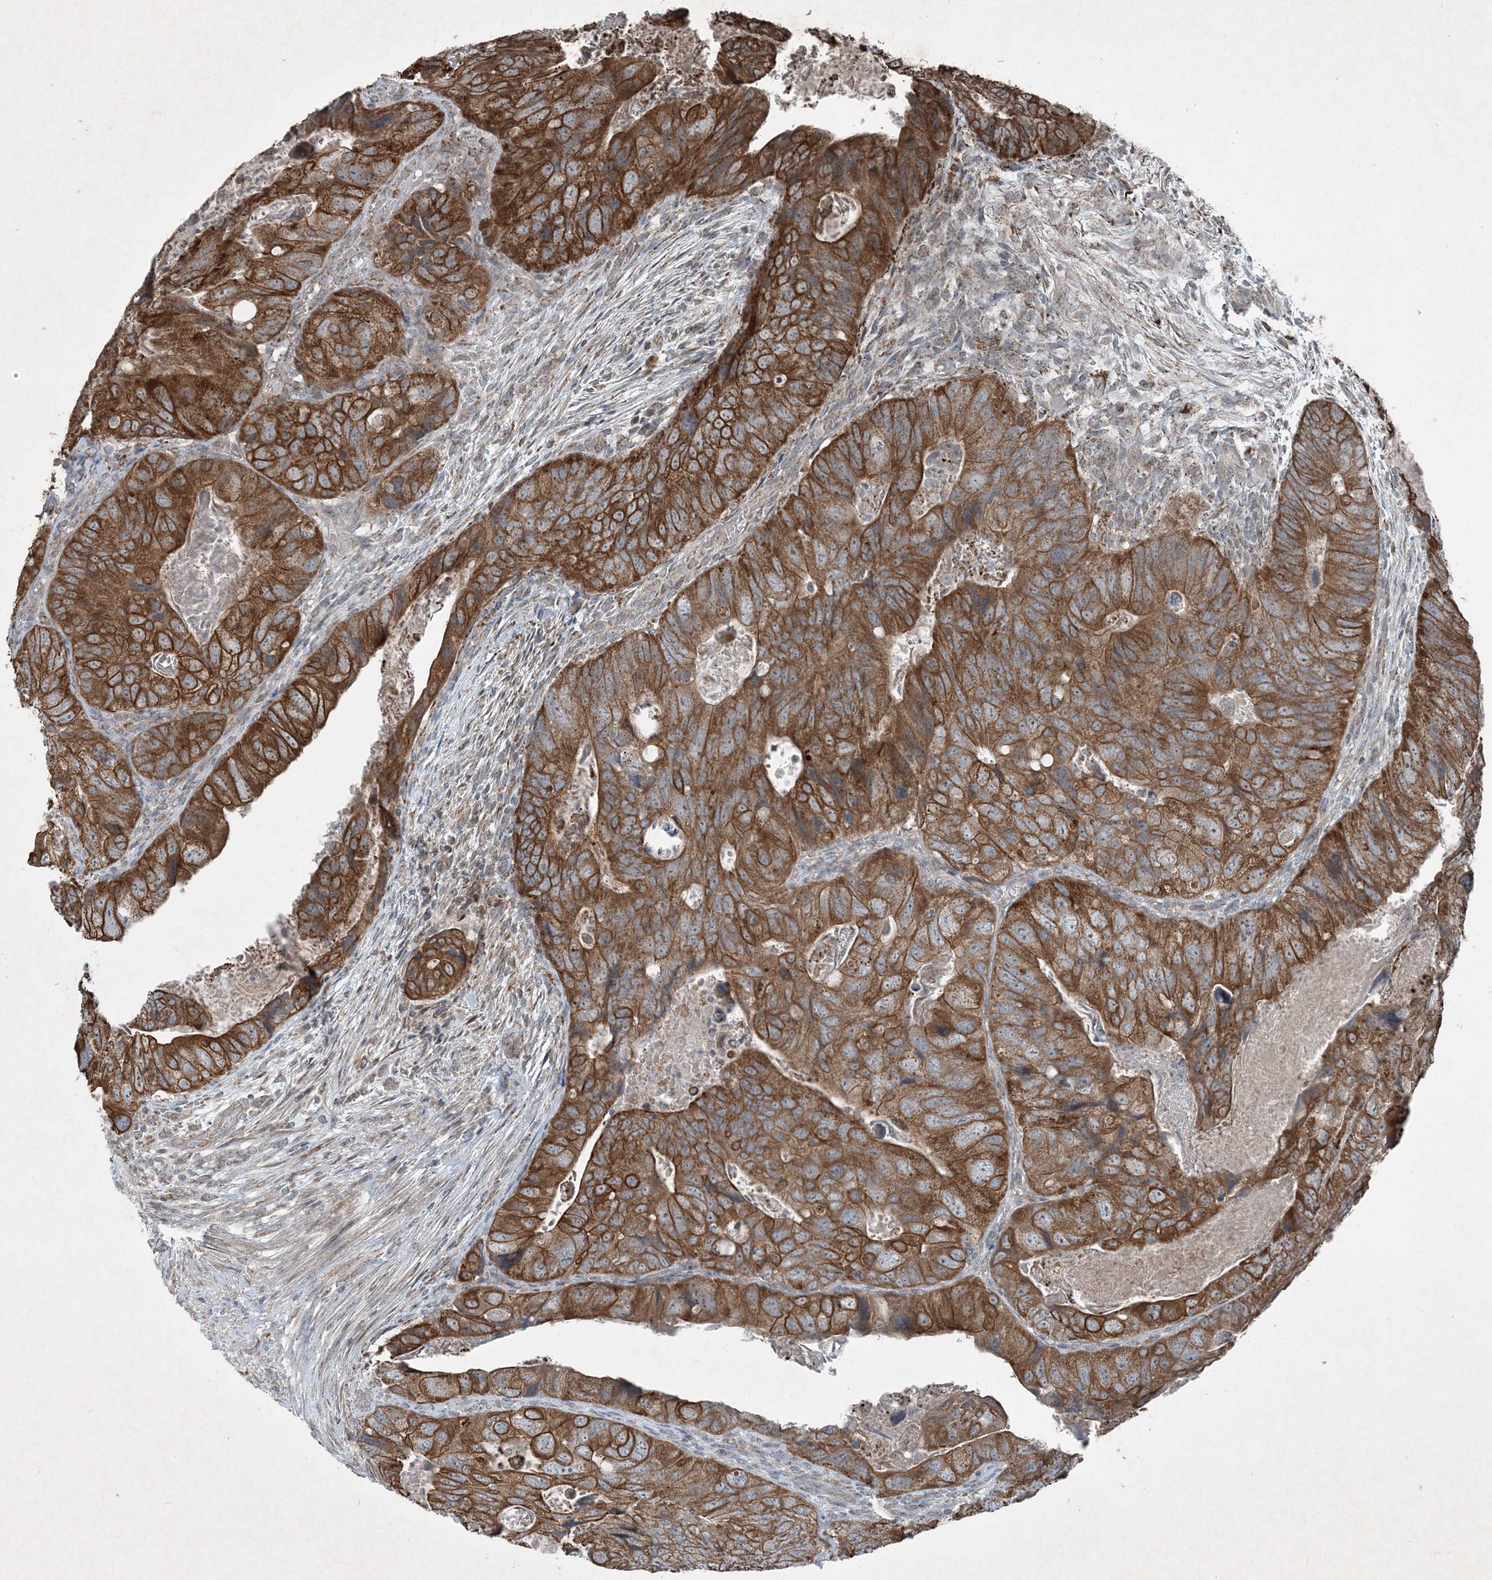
{"staining": {"intensity": "moderate", "quantity": ">75%", "location": "cytoplasmic/membranous"}, "tissue": "colorectal cancer", "cell_type": "Tumor cells", "image_type": "cancer", "snomed": [{"axis": "morphology", "description": "Adenocarcinoma, NOS"}, {"axis": "topography", "description": "Rectum"}], "caption": "Tumor cells display moderate cytoplasmic/membranous expression in approximately >75% of cells in colorectal cancer. (Stains: DAB (3,3'-diaminobenzidine) in brown, nuclei in blue, Microscopy: brightfield microscopy at high magnification).", "gene": "PC", "patient": {"sex": "male", "age": 63}}